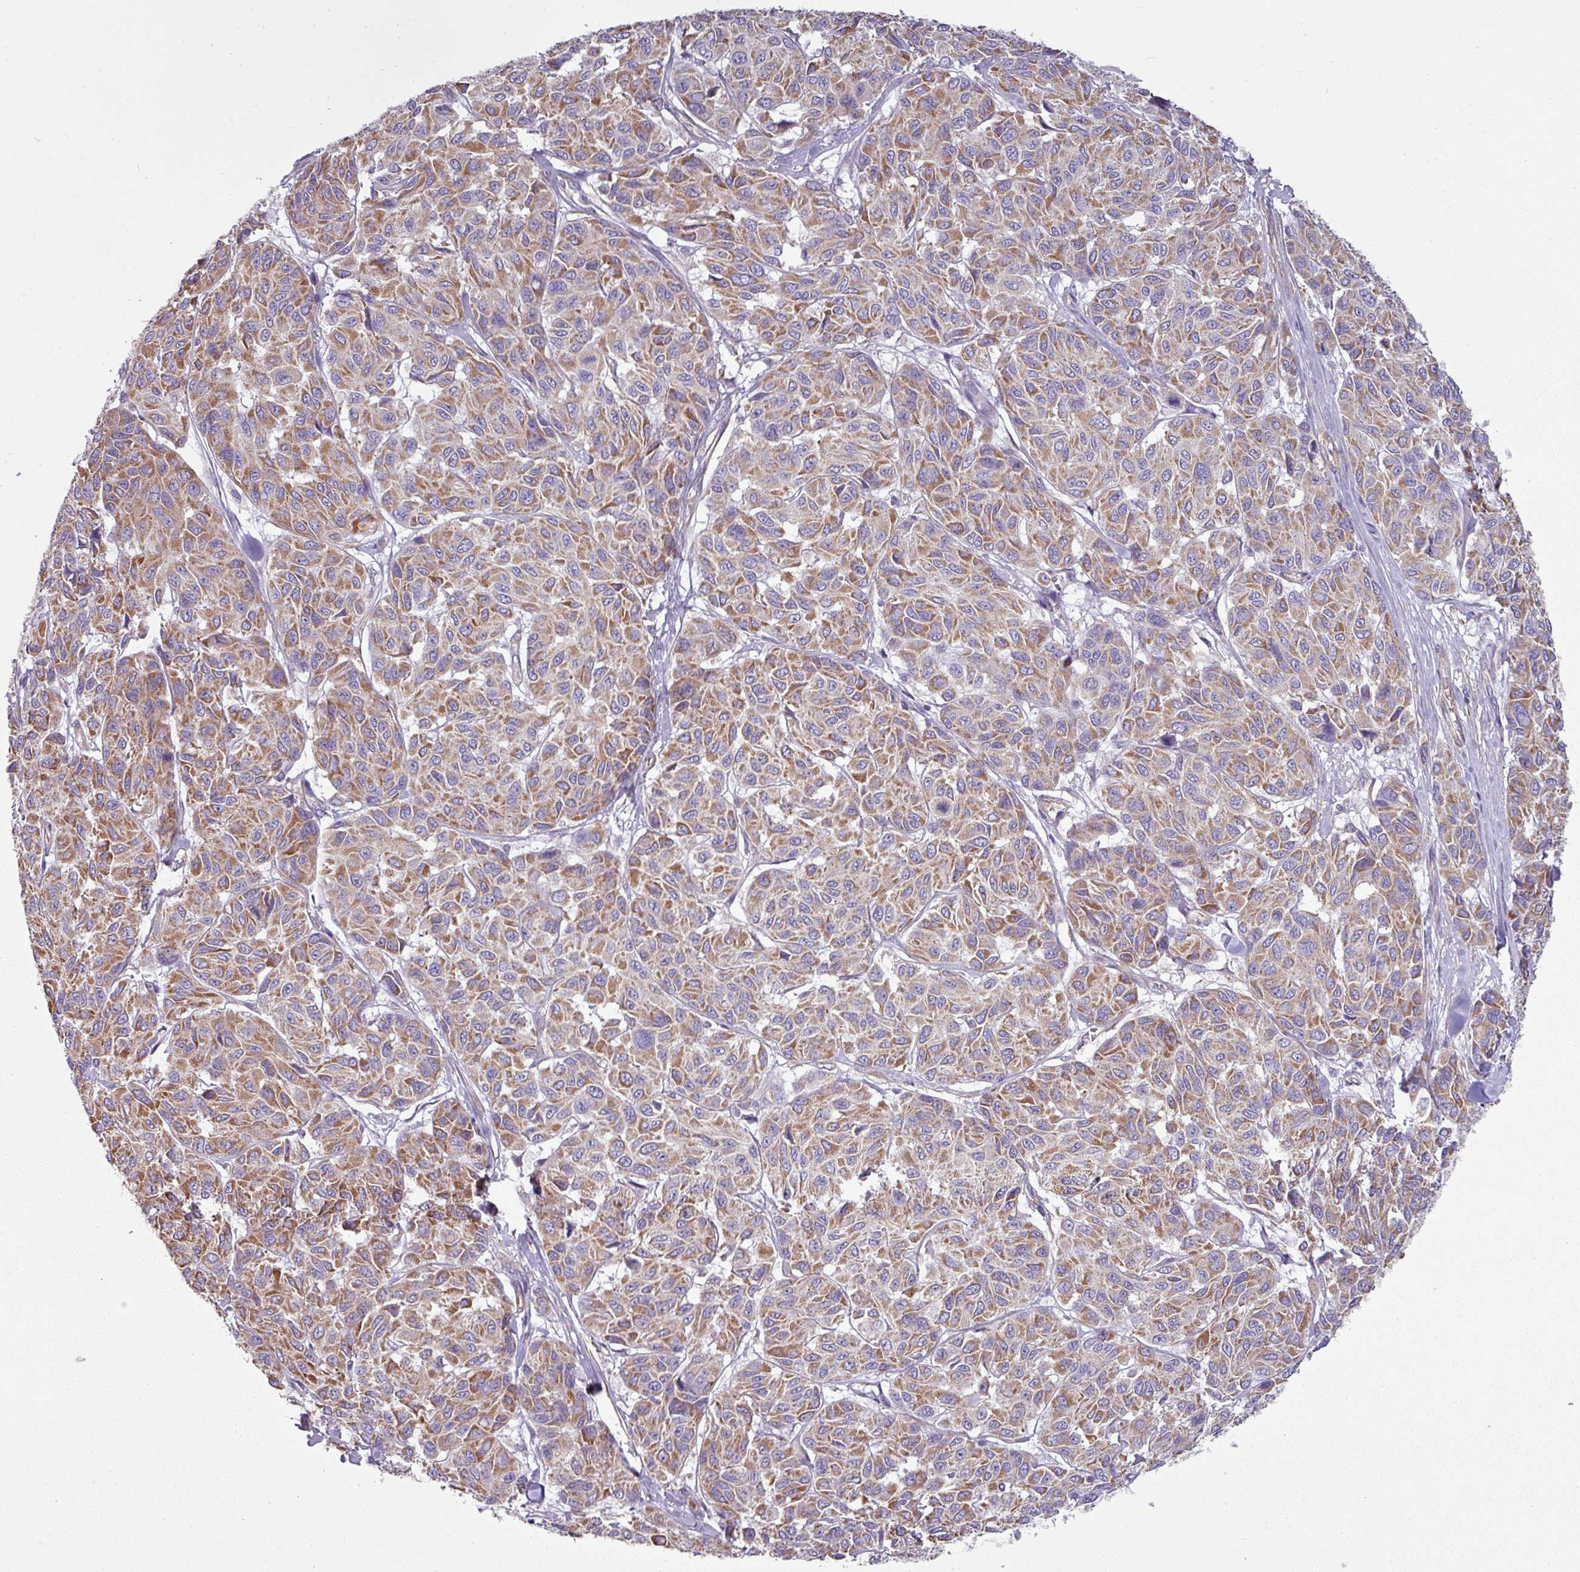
{"staining": {"intensity": "moderate", "quantity": ">75%", "location": "cytoplasmic/membranous"}, "tissue": "melanoma", "cell_type": "Tumor cells", "image_type": "cancer", "snomed": [{"axis": "morphology", "description": "Malignant melanoma, NOS"}, {"axis": "topography", "description": "Skin"}], "caption": "This is an image of IHC staining of malignant melanoma, which shows moderate positivity in the cytoplasmic/membranous of tumor cells.", "gene": "BTN2A2", "patient": {"sex": "female", "age": 66}}